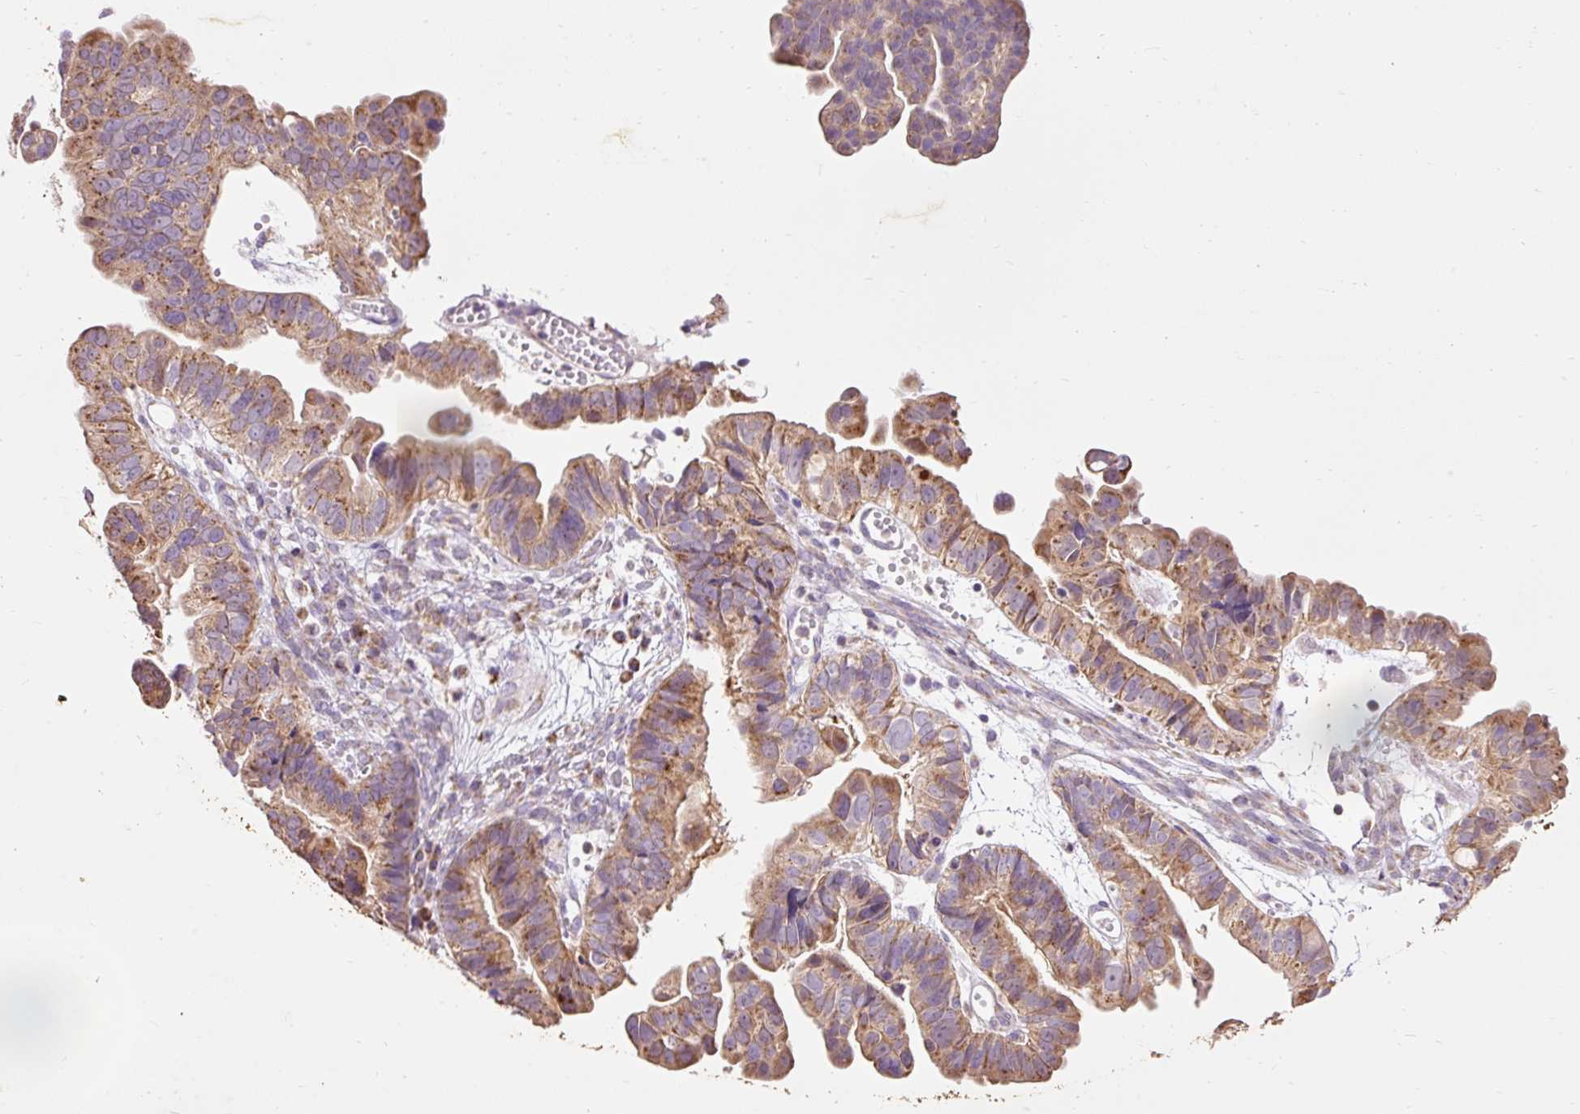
{"staining": {"intensity": "moderate", "quantity": ">75%", "location": "cytoplasmic/membranous"}, "tissue": "ovarian cancer", "cell_type": "Tumor cells", "image_type": "cancer", "snomed": [{"axis": "morphology", "description": "Cystadenocarcinoma, serous, NOS"}, {"axis": "topography", "description": "Ovary"}], "caption": "Approximately >75% of tumor cells in human ovarian cancer reveal moderate cytoplasmic/membranous protein expression as visualized by brown immunohistochemical staining.", "gene": "PRDX5", "patient": {"sex": "female", "age": 56}}